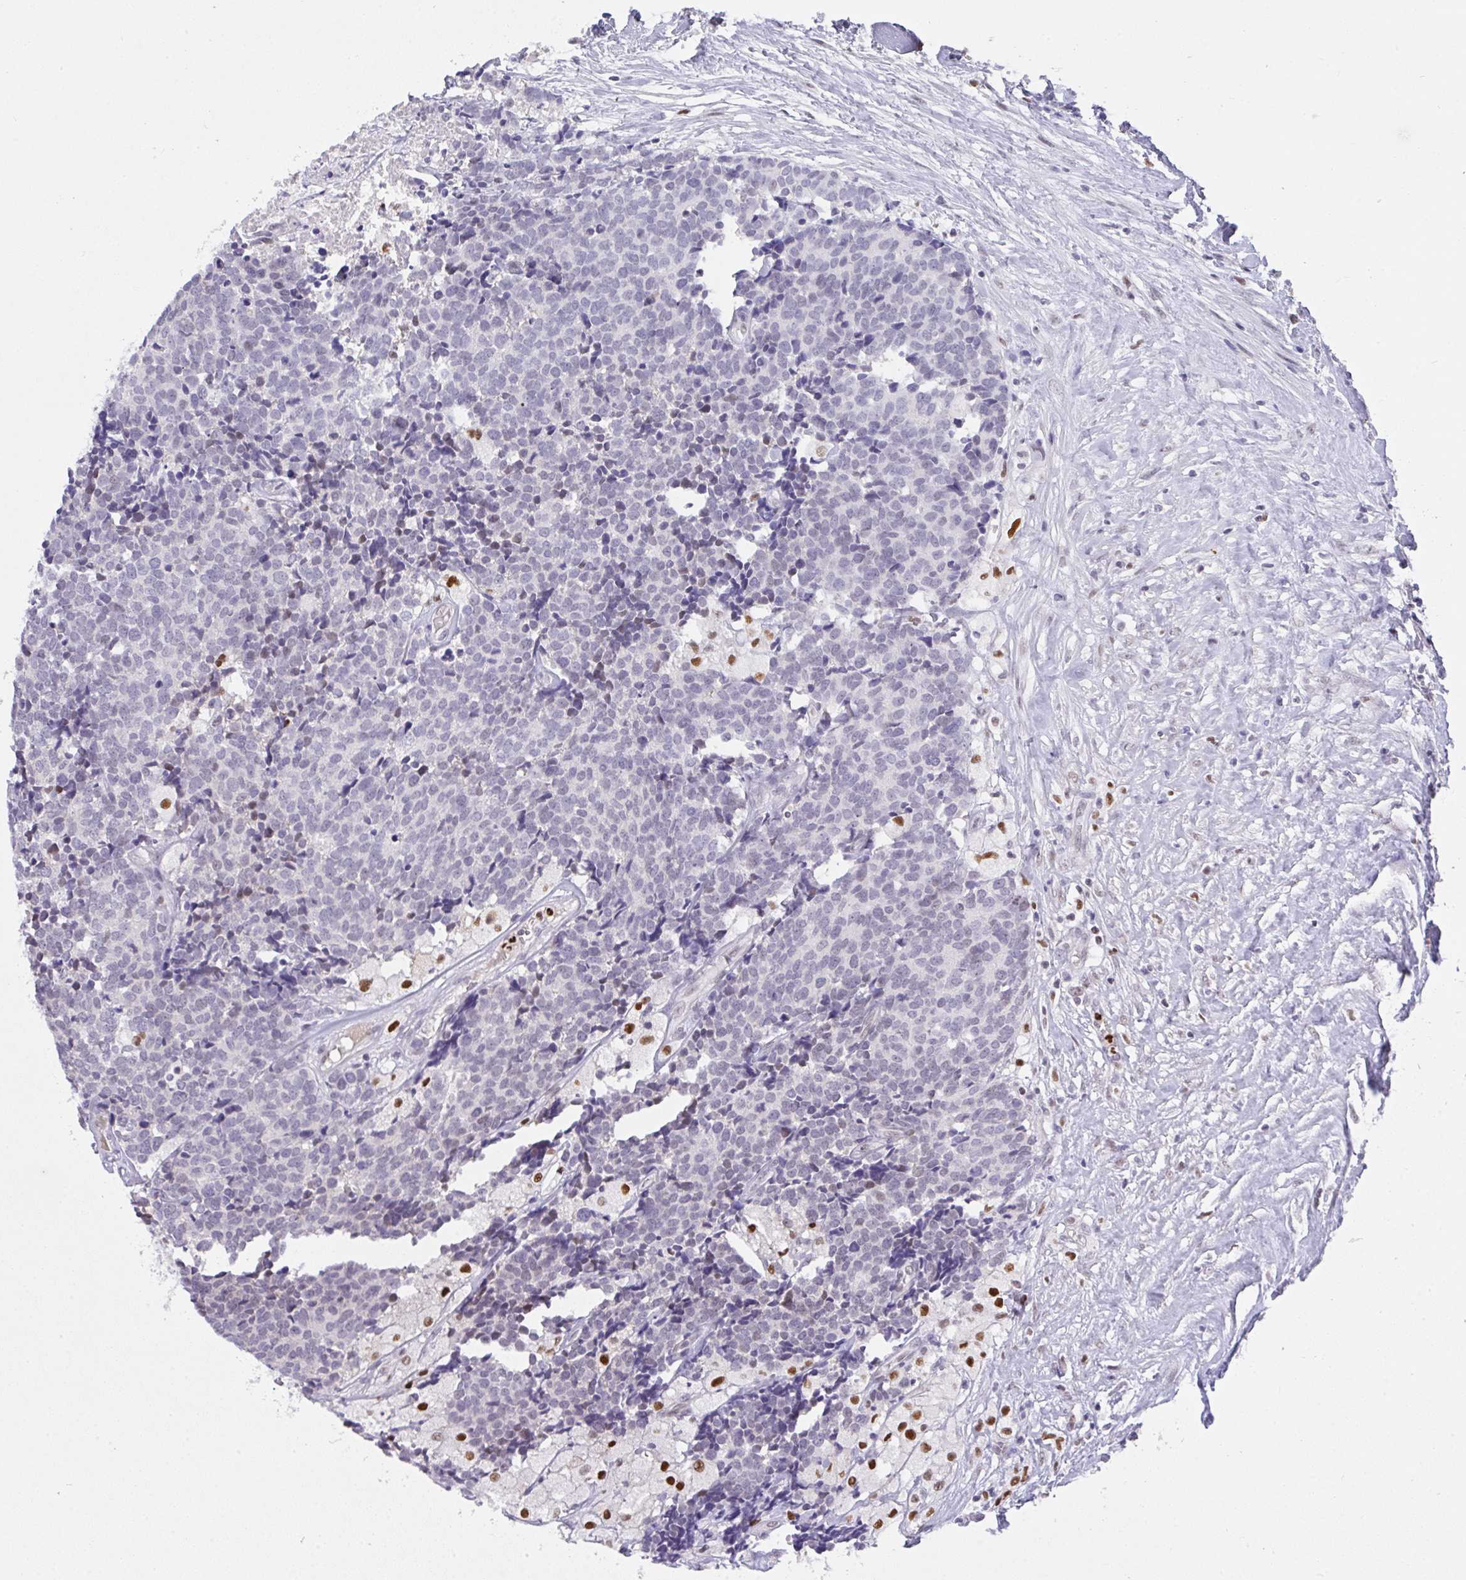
{"staining": {"intensity": "negative", "quantity": "none", "location": "none"}, "tissue": "carcinoid", "cell_type": "Tumor cells", "image_type": "cancer", "snomed": [{"axis": "morphology", "description": "Carcinoid, malignant, NOS"}, {"axis": "topography", "description": "Skin"}], "caption": "An IHC histopathology image of carcinoid is shown. There is no staining in tumor cells of carcinoid. (Brightfield microscopy of DAB immunohistochemistry (IHC) at high magnification).", "gene": "BBX", "patient": {"sex": "female", "age": 79}}